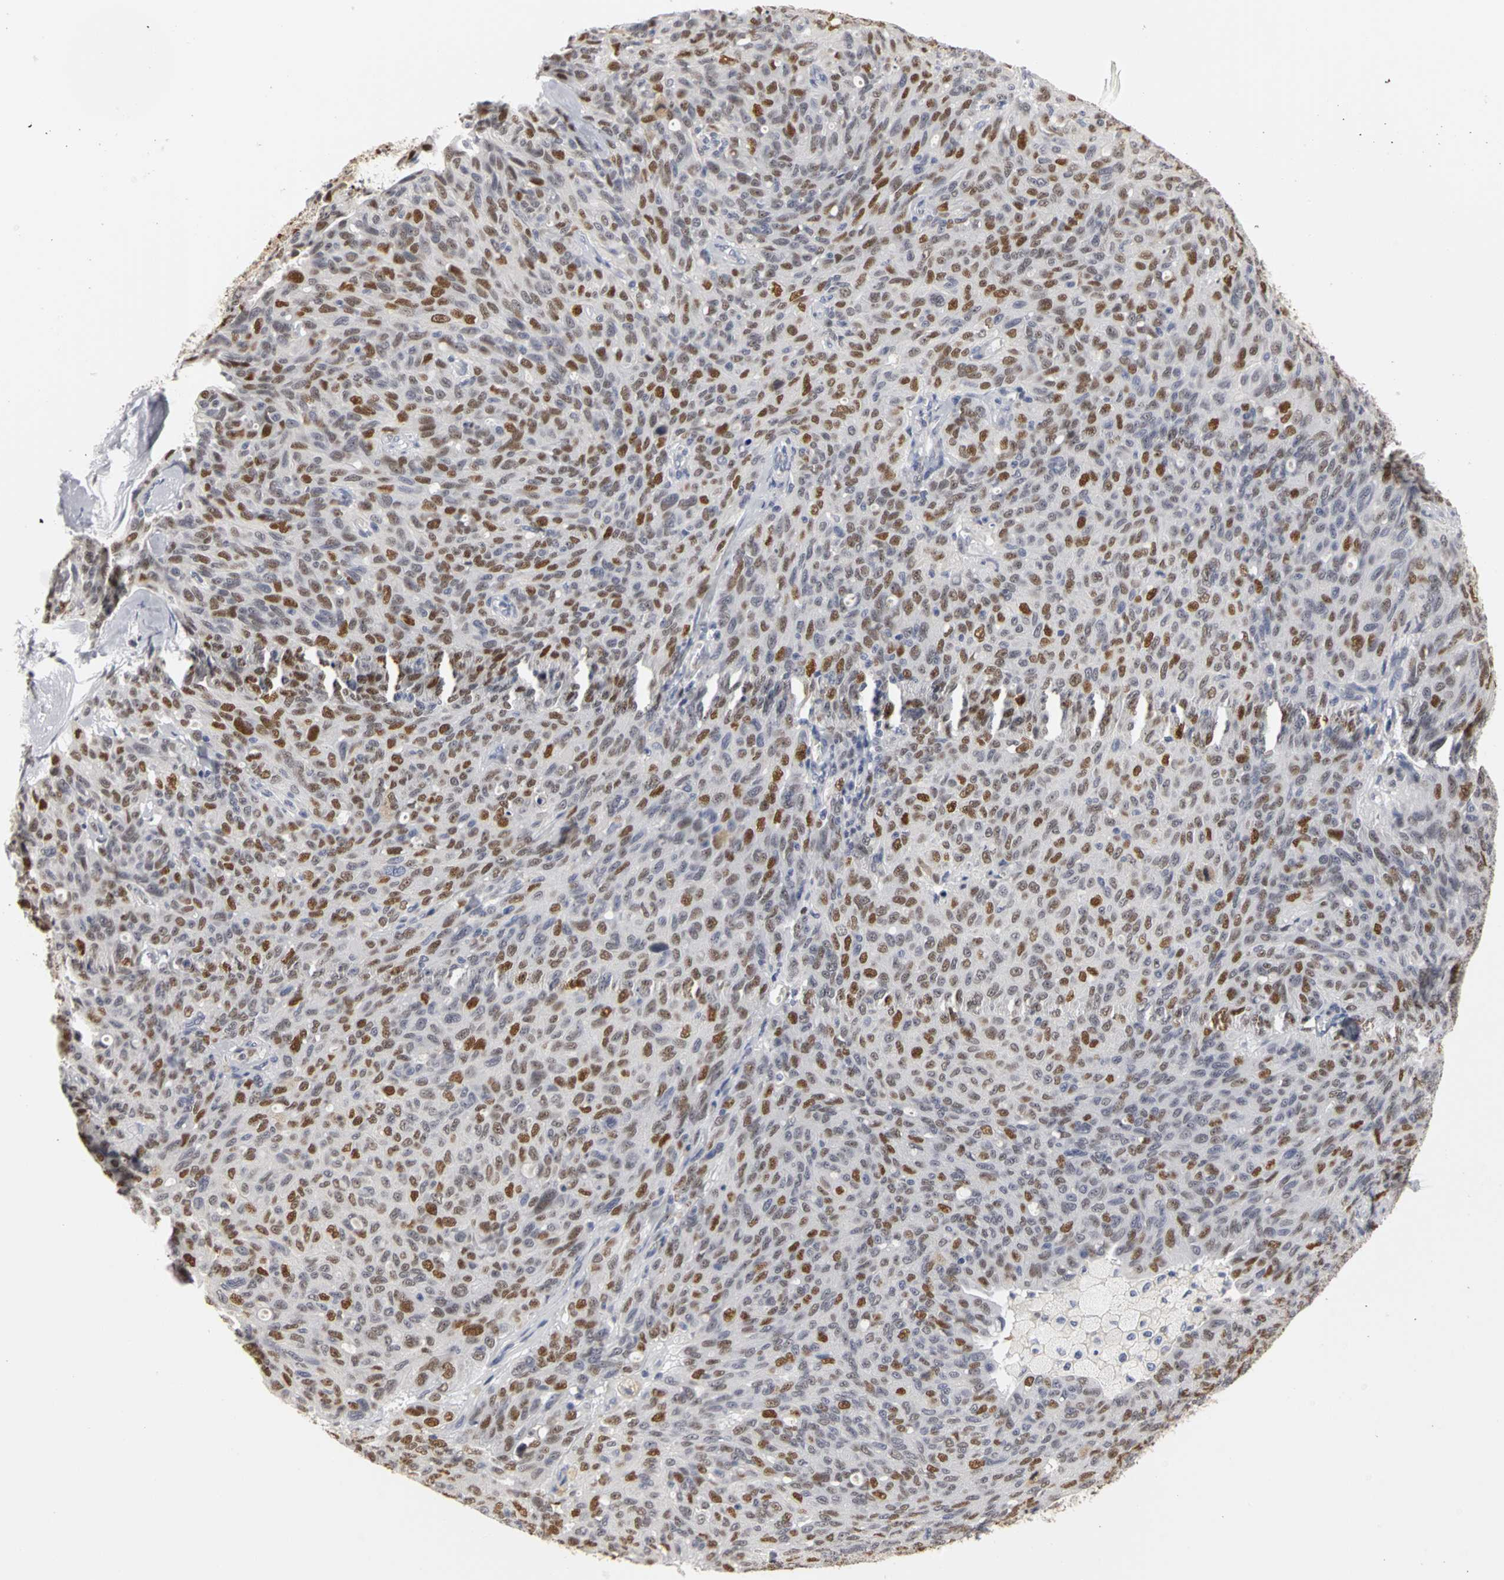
{"staining": {"intensity": "moderate", "quantity": "25%-75%", "location": "nuclear"}, "tissue": "ovarian cancer", "cell_type": "Tumor cells", "image_type": "cancer", "snomed": [{"axis": "morphology", "description": "Carcinoma, endometroid"}, {"axis": "topography", "description": "Ovary"}], "caption": "This image displays immunohistochemistry (IHC) staining of ovarian cancer (endometroid carcinoma), with medium moderate nuclear expression in about 25%-75% of tumor cells.", "gene": "MCM6", "patient": {"sex": "female", "age": 60}}